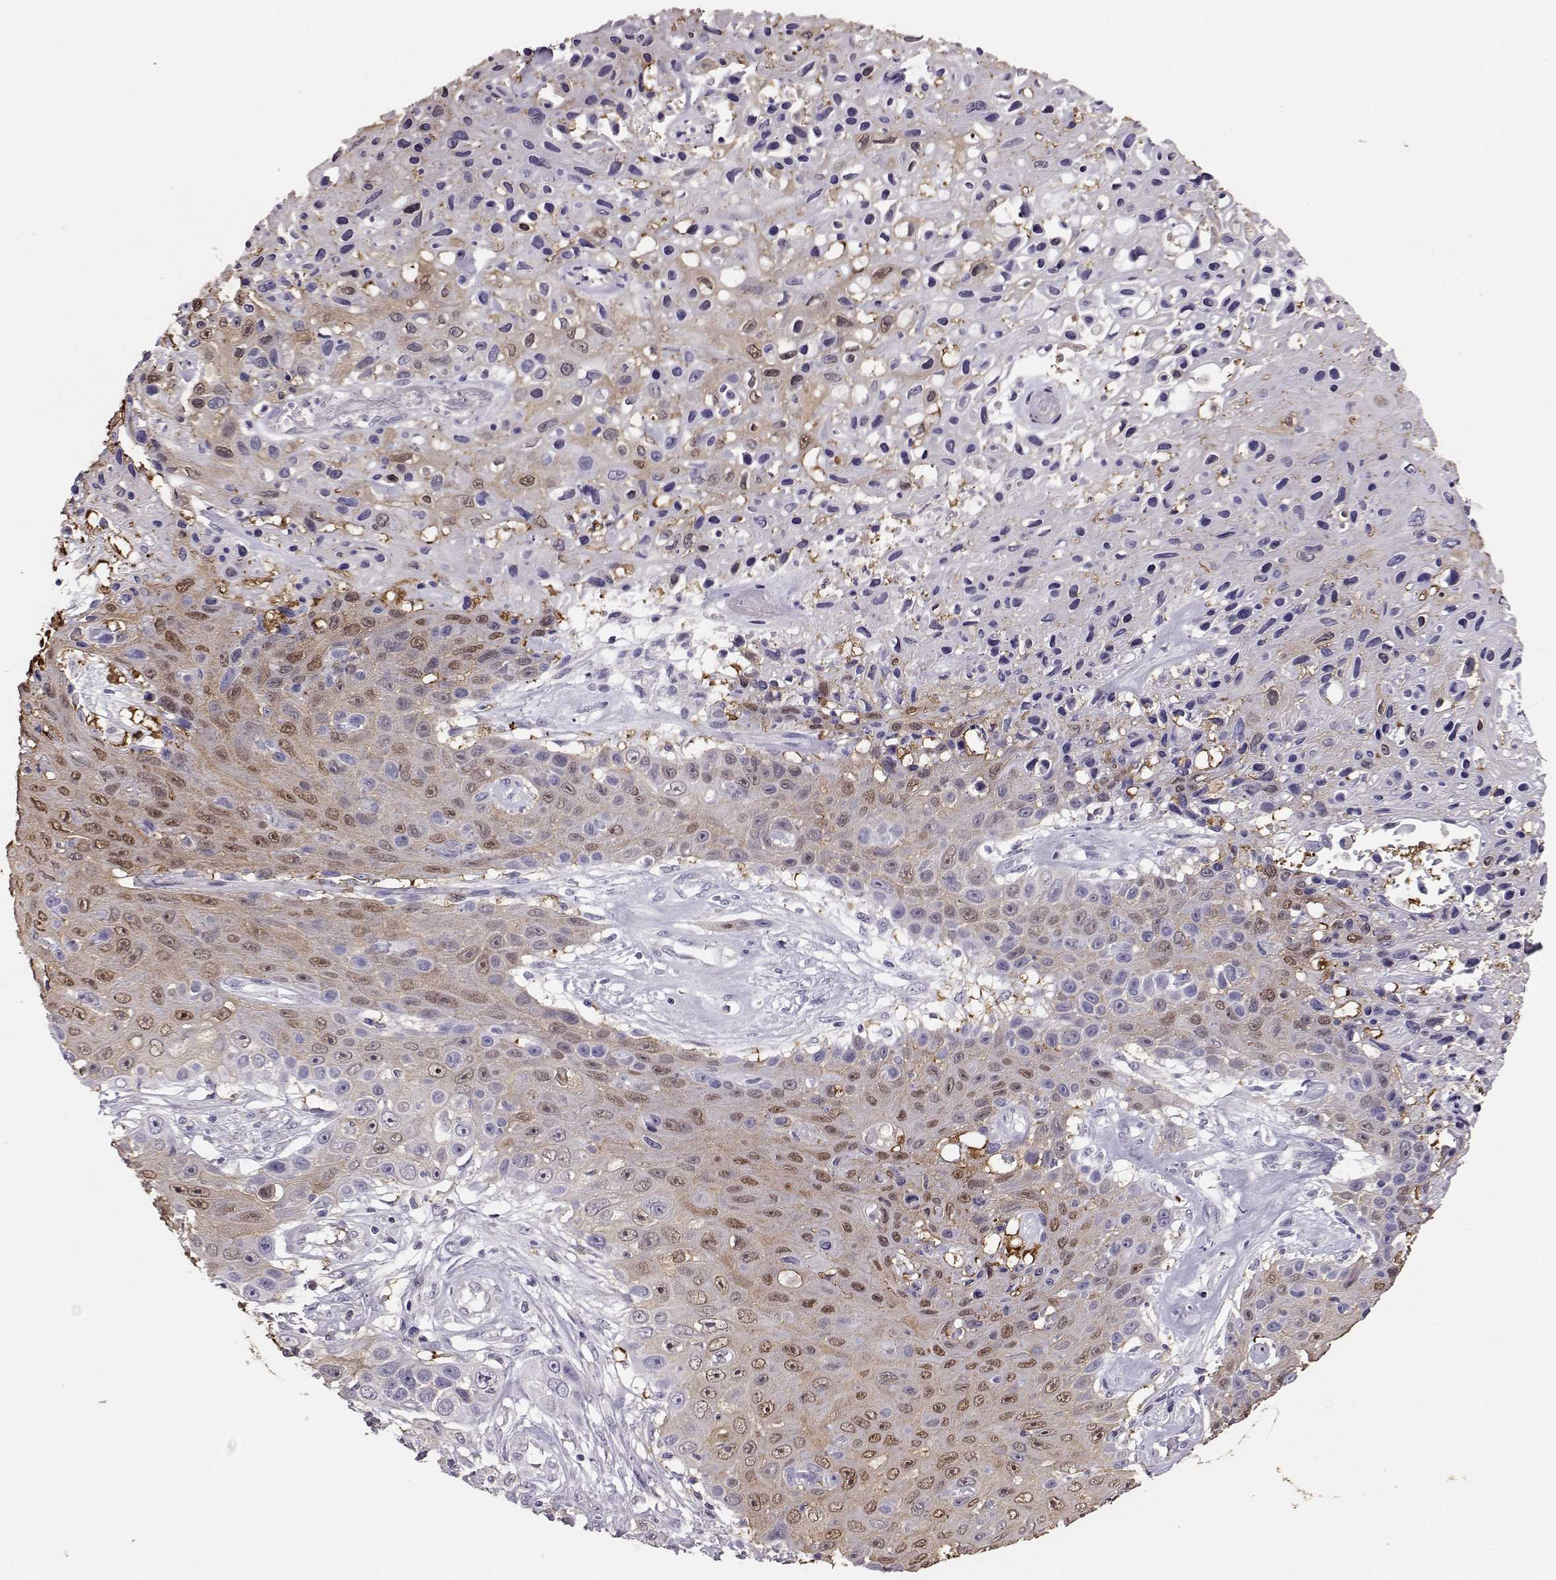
{"staining": {"intensity": "weak", "quantity": "<25%", "location": "cytoplasmic/membranous,nuclear"}, "tissue": "skin cancer", "cell_type": "Tumor cells", "image_type": "cancer", "snomed": [{"axis": "morphology", "description": "Squamous cell carcinoma, NOS"}, {"axis": "topography", "description": "Skin"}], "caption": "Photomicrograph shows no protein expression in tumor cells of squamous cell carcinoma (skin) tissue. (Brightfield microscopy of DAB IHC at high magnification).", "gene": "POU1F1", "patient": {"sex": "male", "age": 82}}